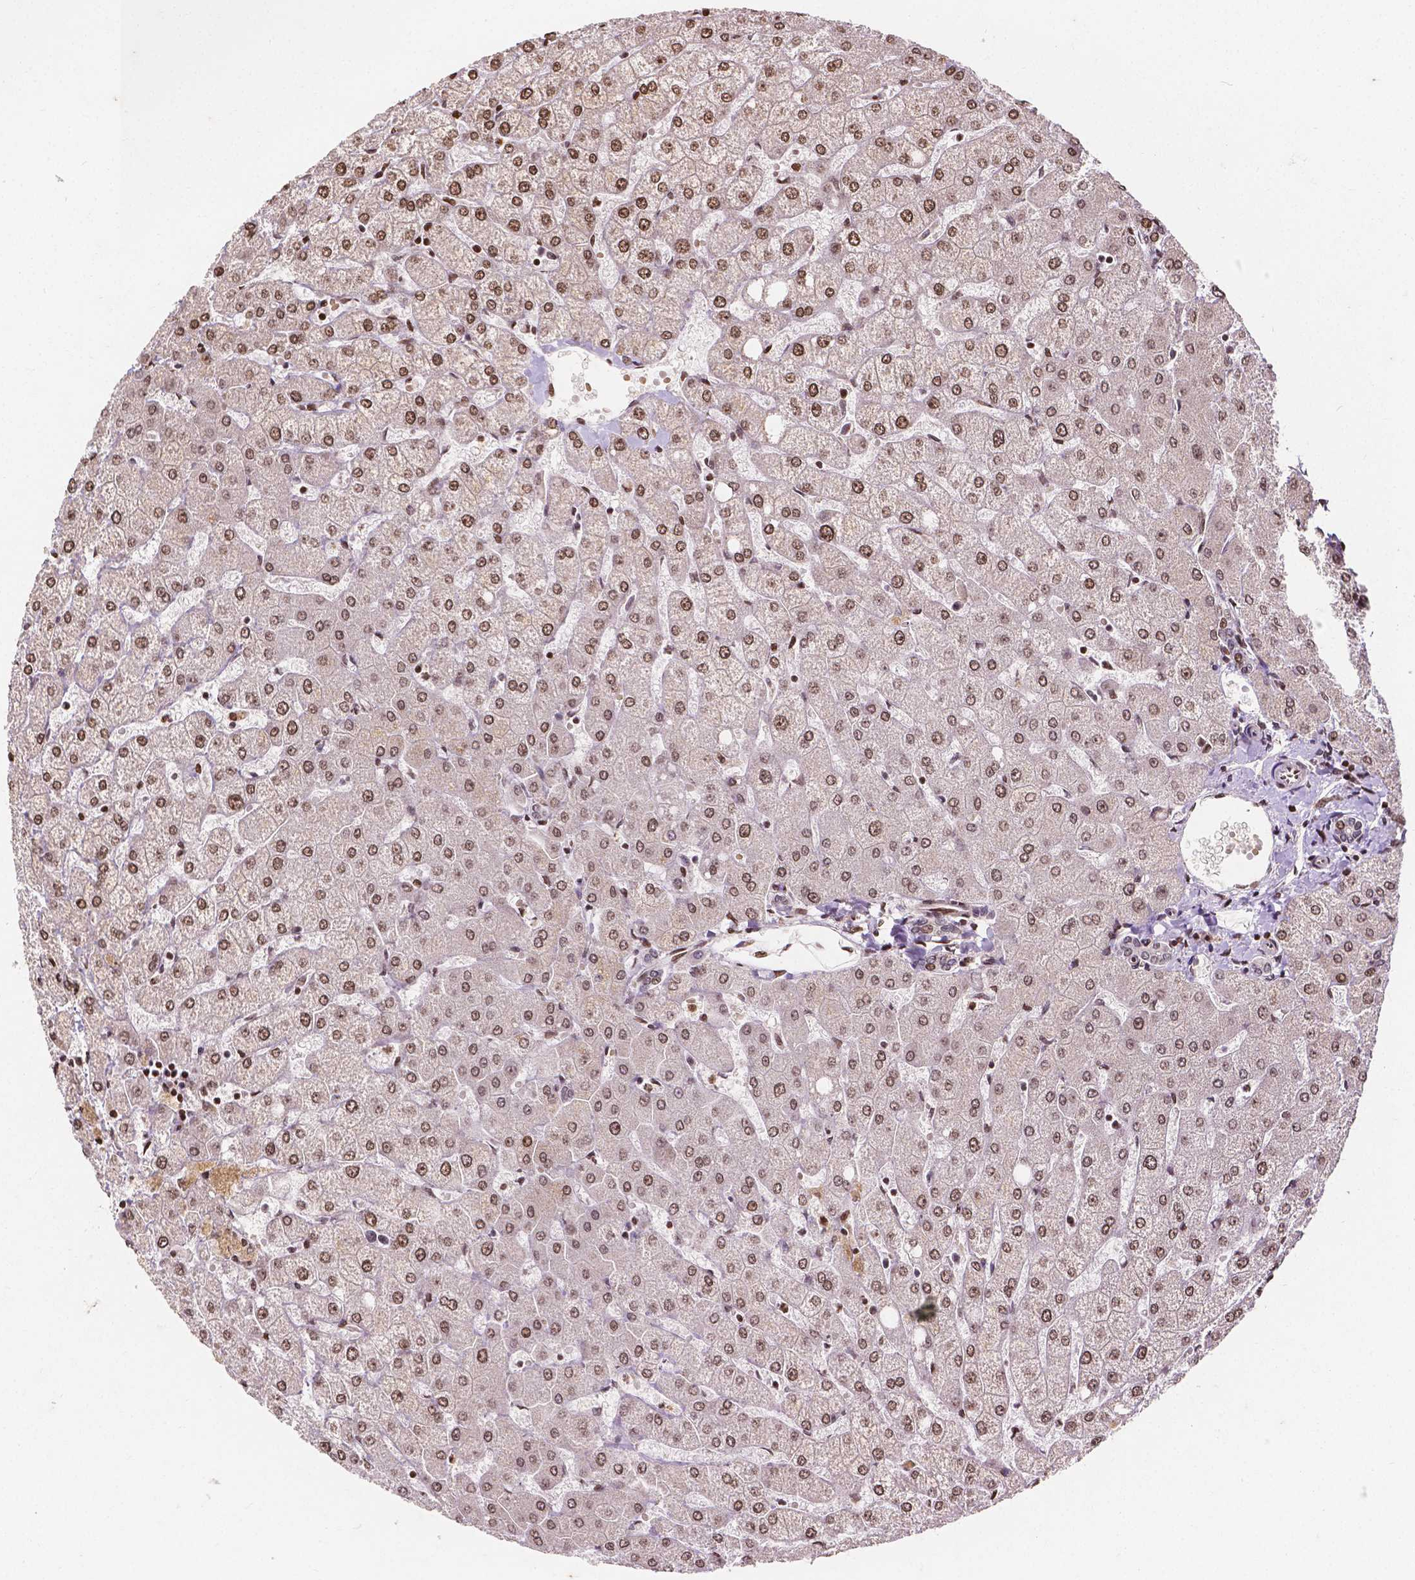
{"staining": {"intensity": "moderate", "quantity": ">75%", "location": "nuclear"}, "tissue": "liver", "cell_type": "Cholangiocytes", "image_type": "normal", "snomed": [{"axis": "morphology", "description": "Normal tissue, NOS"}, {"axis": "topography", "description": "Liver"}], "caption": "Liver stained with IHC reveals moderate nuclear staining in about >75% of cholangiocytes.", "gene": "PTPN18", "patient": {"sex": "female", "age": 54}}